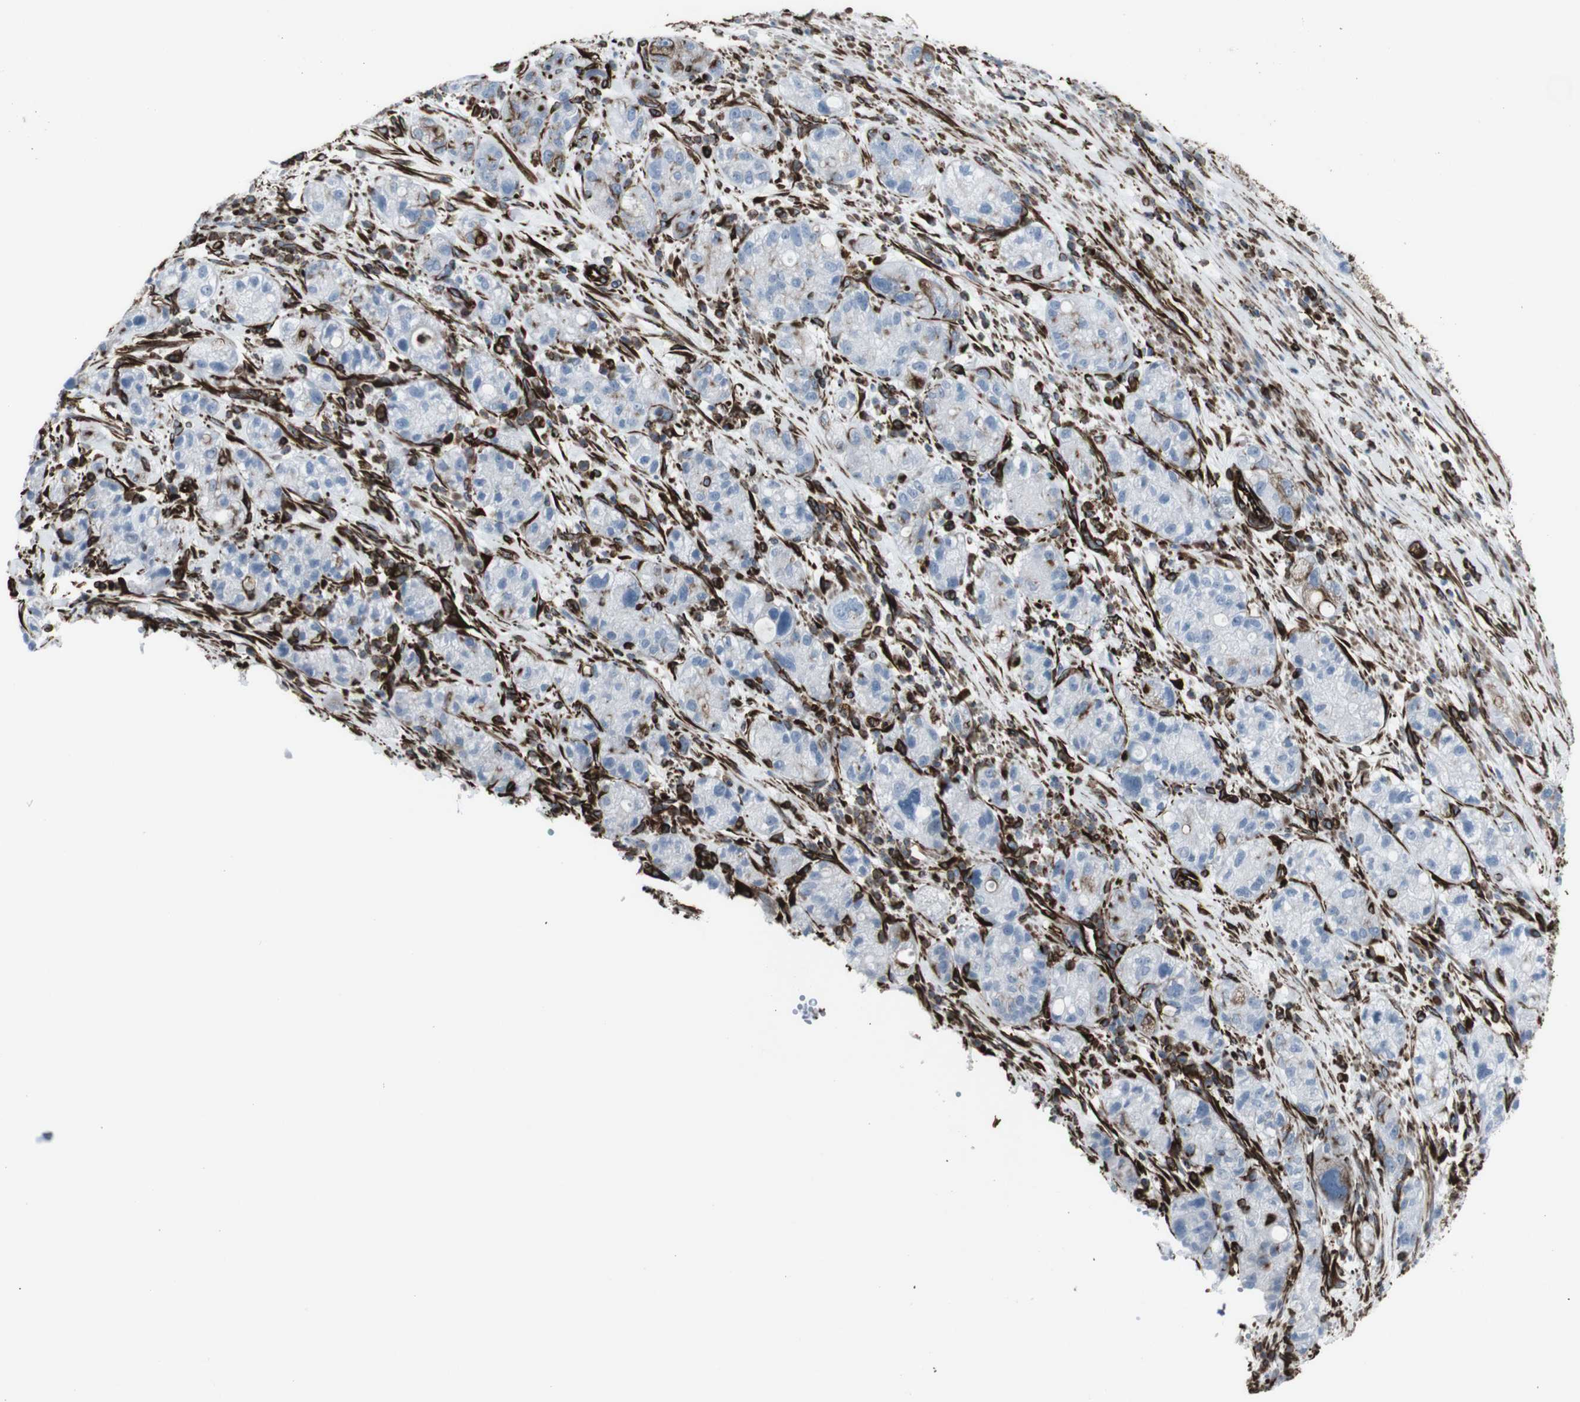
{"staining": {"intensity": "negative", "quantity": "none", "location": "none"}, "tissue": "pancreatic cancer", "cell_type": "Tumor cells", "image_type": "cancer", "snomed": [{"axis": "morphology", "description": "Adenocarcinoma, NOS"}, {"axis": "topography", "description": "Pancreas"}], "caption": "Micrograph shows no protein staining in tumor cells of pancreatic cancer tissue. (Stains: DAB (3,3'-diaminobenzidine) immunohistochemistry (IHC) with hematoxylin counter stain, Microscopy: brightfield microscopy at high magnification).", "gene": "ZDHHC6", "patient": {"sex": "female", "age": 78}}